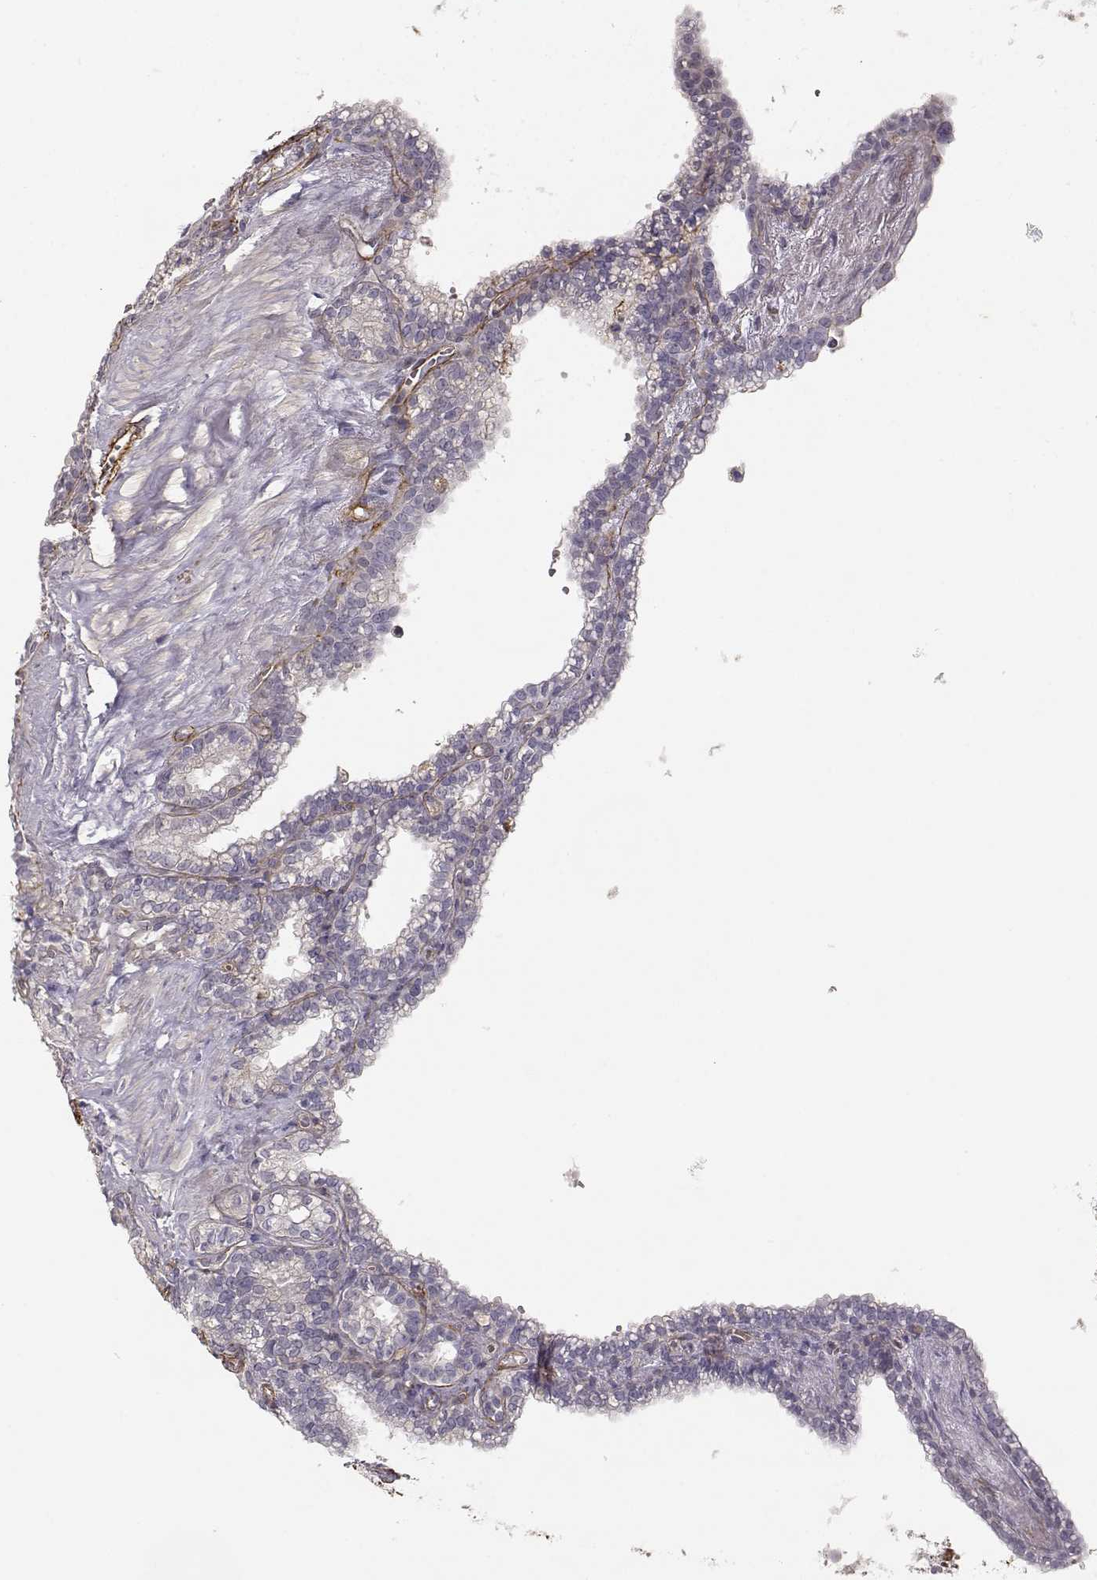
{"staining": {"intensity": "negative", "quantity": "none", "location": "none"}, "tissue": "seminal vesicle", "cell_type": "Glandular cells", "image_type": "normal", "snomed": [{"axis": "morphology", "description": "Normal tissue, NOS"}, {"axis": "morphology", "description": "Urothelial carcinoma, NOS"}, {"axis": "topography", "description": "Urinary bladder"}, {"axis": "topography", "description": "Seminal veicle"}], "caption": "IHC of benign human seminal vesicle displays no expression in glandular cells.", "gene": "LAMA5", "patient": {"sex": "male", "age": 76}}